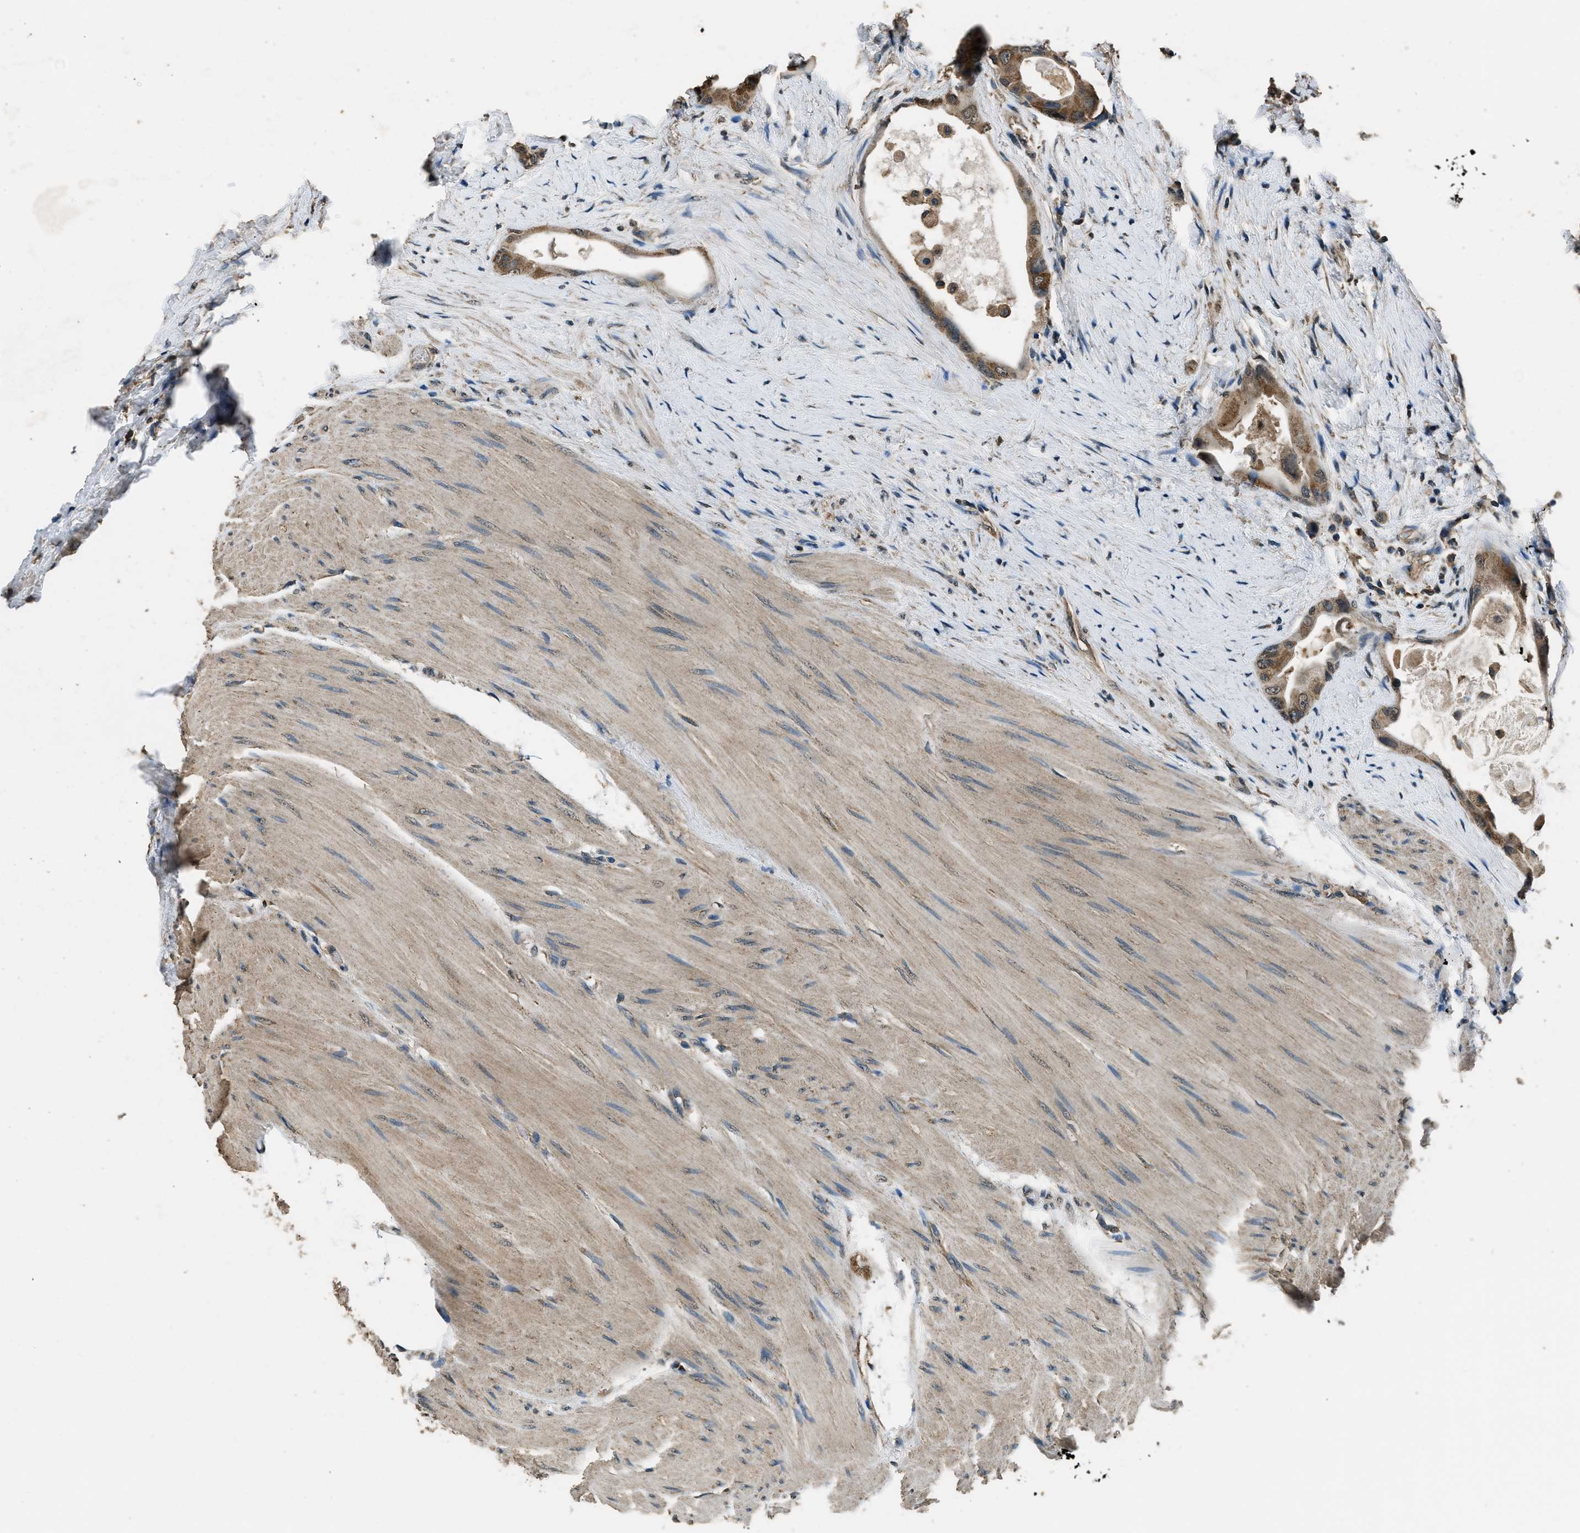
{"staining": {"intensity": "moderate", "quantity": ">75%", "location": "cytoplasmic/membranous"}, "tissue": "colorectal cancer", "cell_type": "Tumor cells", "image_type": "cancer", "snomed": [{"axis": "morphology", "description": "Adenocarcinoma, NOS"}, {"axis": "topography", "description": "Rectum"}], "caption": "The image displays staining of adenocarcinoma (colorectal), revealing moderate cytoplasmic/membranous protein staining (brown color) within tumor cells.", "gene": "SALL3", "patient": {"sex": "male", "age": 51}}